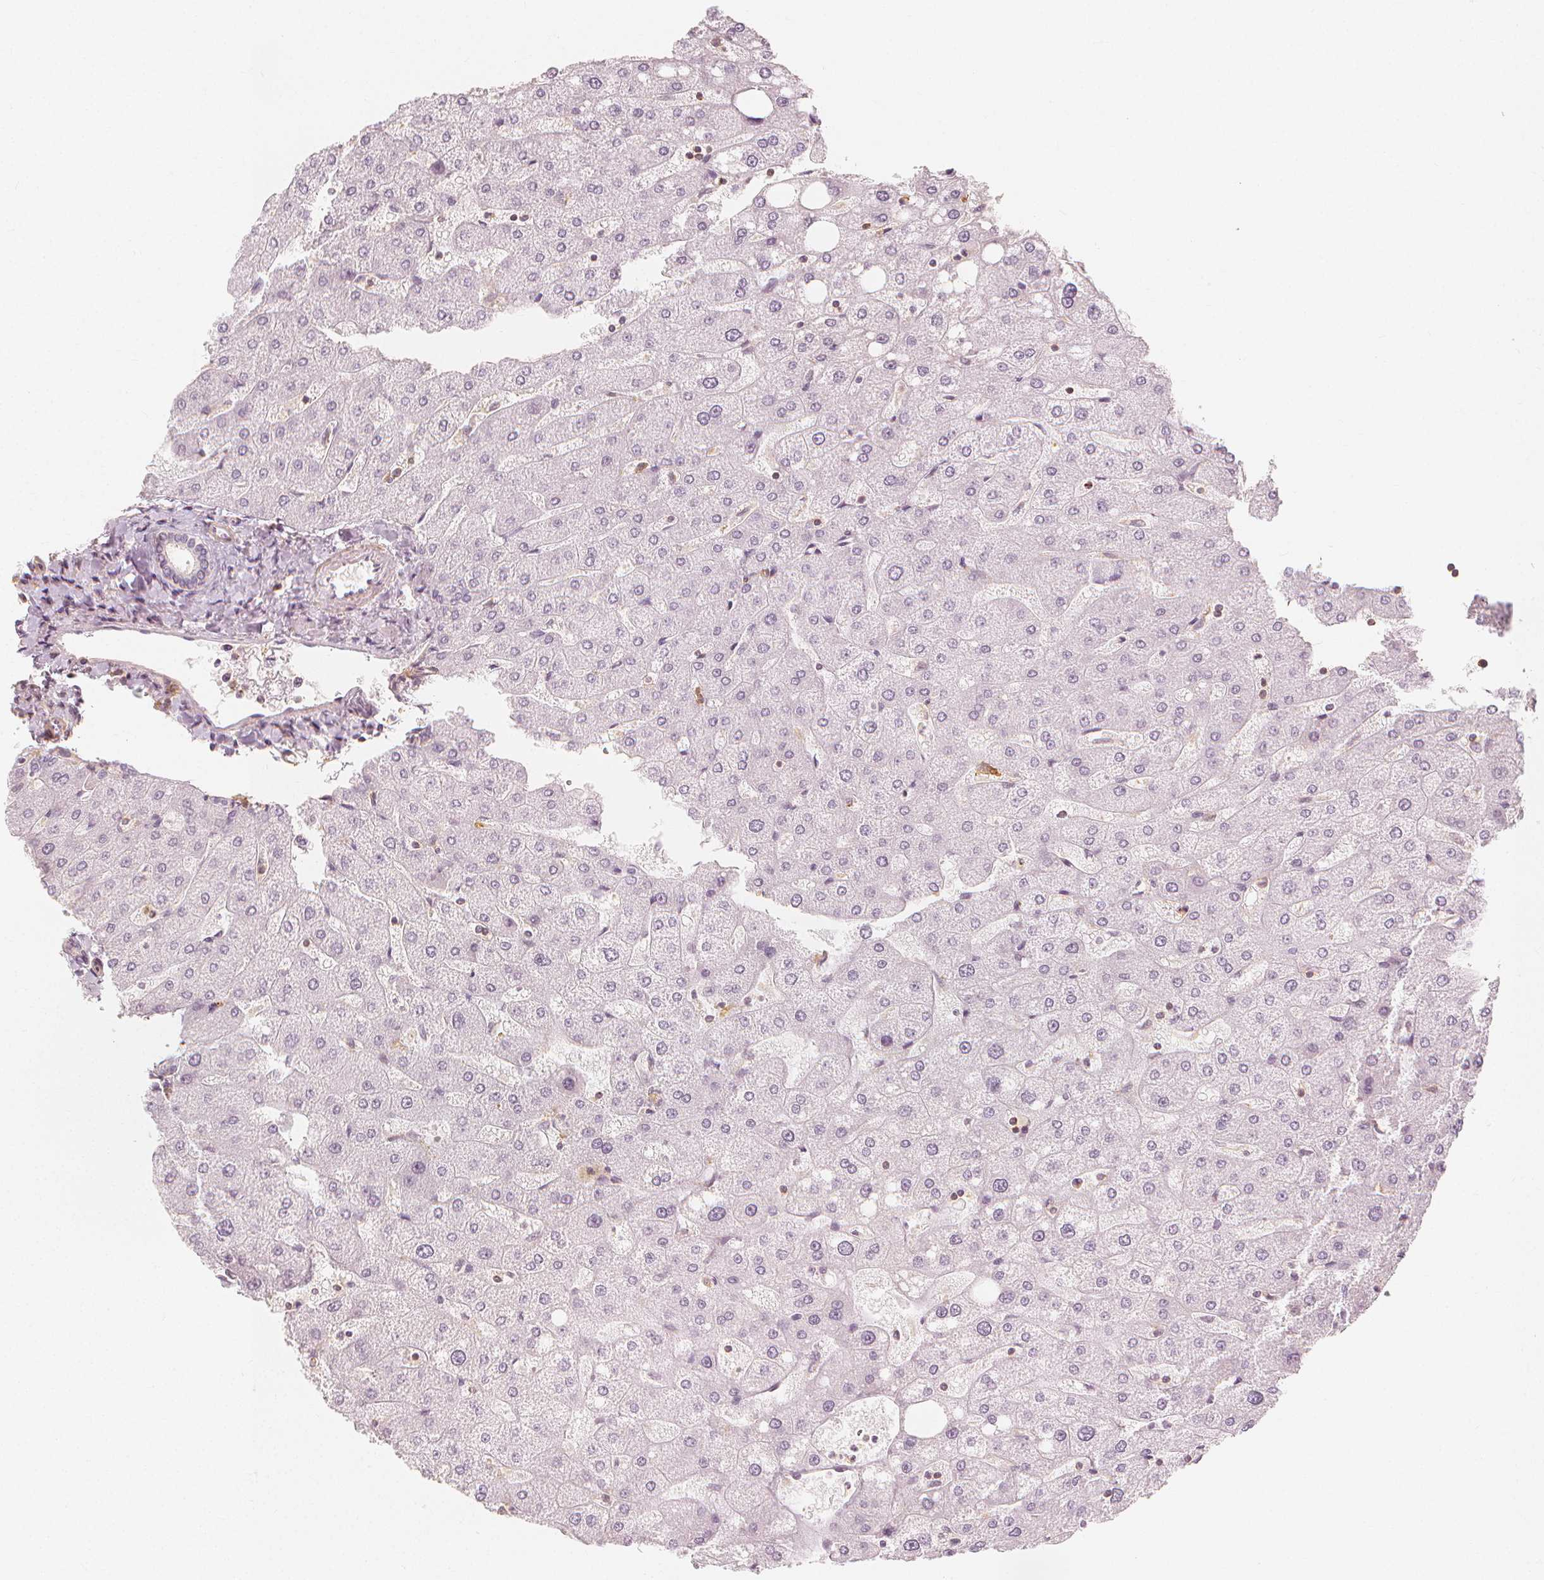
{"staining": {"intensity": "negative", "quantity": "none", "location": "none"}, "tissue": "liver", "cell_type": "Cholangiocytes", "image_type": "normal", "snomed": [{"axis": "morphology", "description": "Normal tissue, NOS"}, {"axis": "topography", "description": "Liver"}], "caption": "IHC image of normal liver: human liver stained with DAB (3,3'-diaminobenzidine) shows no significant protein expression in cholangiocytes.", "gene": "ARHGAP26", "patient": {"sex": "male", "age": 67}}